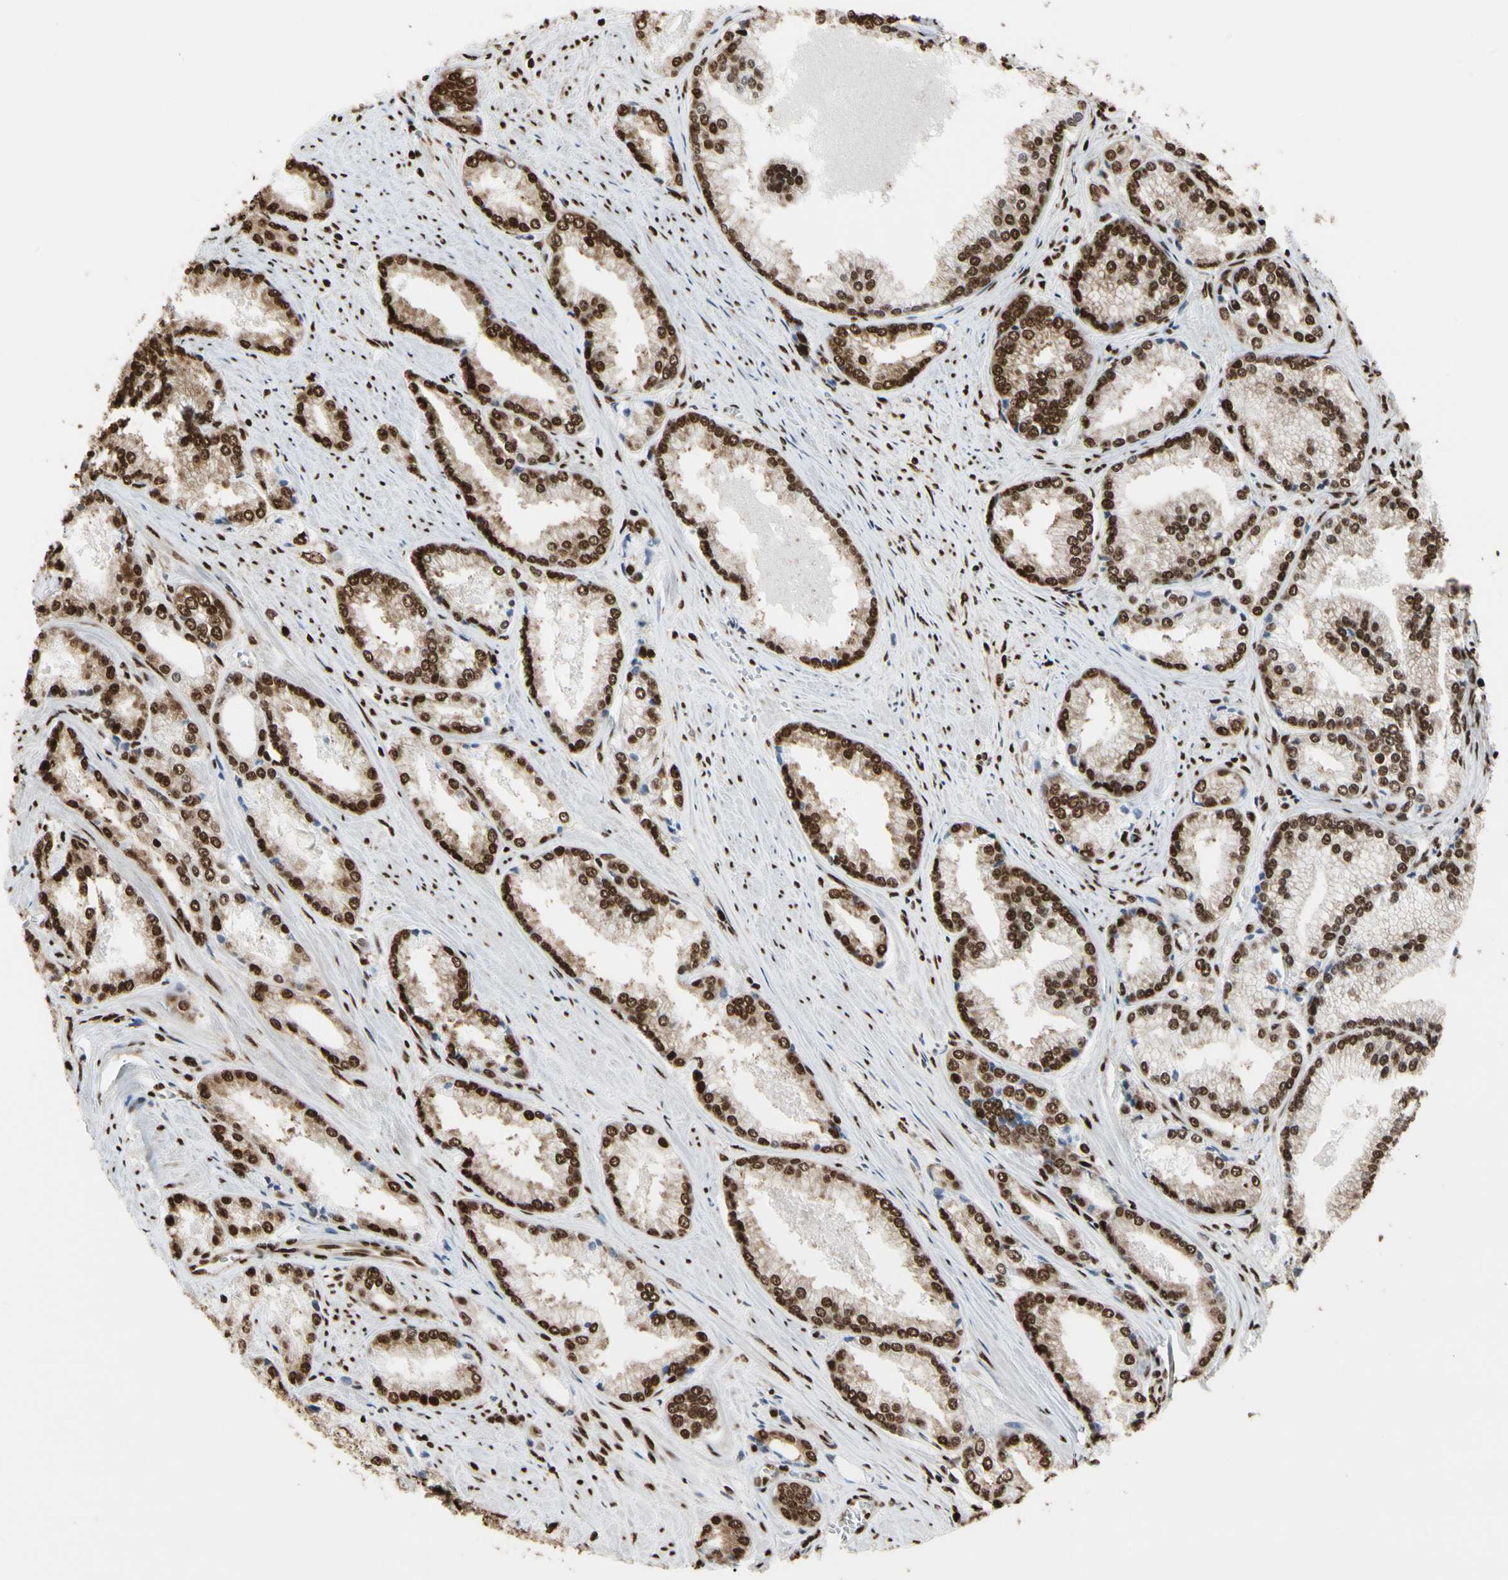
{"staining": {"intensity": "strong", "quantity": ">75%", "location": "cytoplasmic/membranous,nuclear"}, "tissue": "prostate cancer", "cell_type": "Tumor cells", "image_type": "cancer", "snomed": [{"axis": "morphology", "description": "Adenocarcinoma, Low grade"}, {"axis": "topography", "description": "Prostate"}], "caption": "High-magnification brightfield microscopy of prostate cancer stained with DAB (3,3'-diaminobenzidine) (brown) and counterstained with hematoxylin (blue). tumor cells exhibit strong cytoplasmic/membranous and nuclear positivity is identified in about>75% of cells.", "gene": "HNRNPK", "patient": {"sex": "male", "age": 64}}